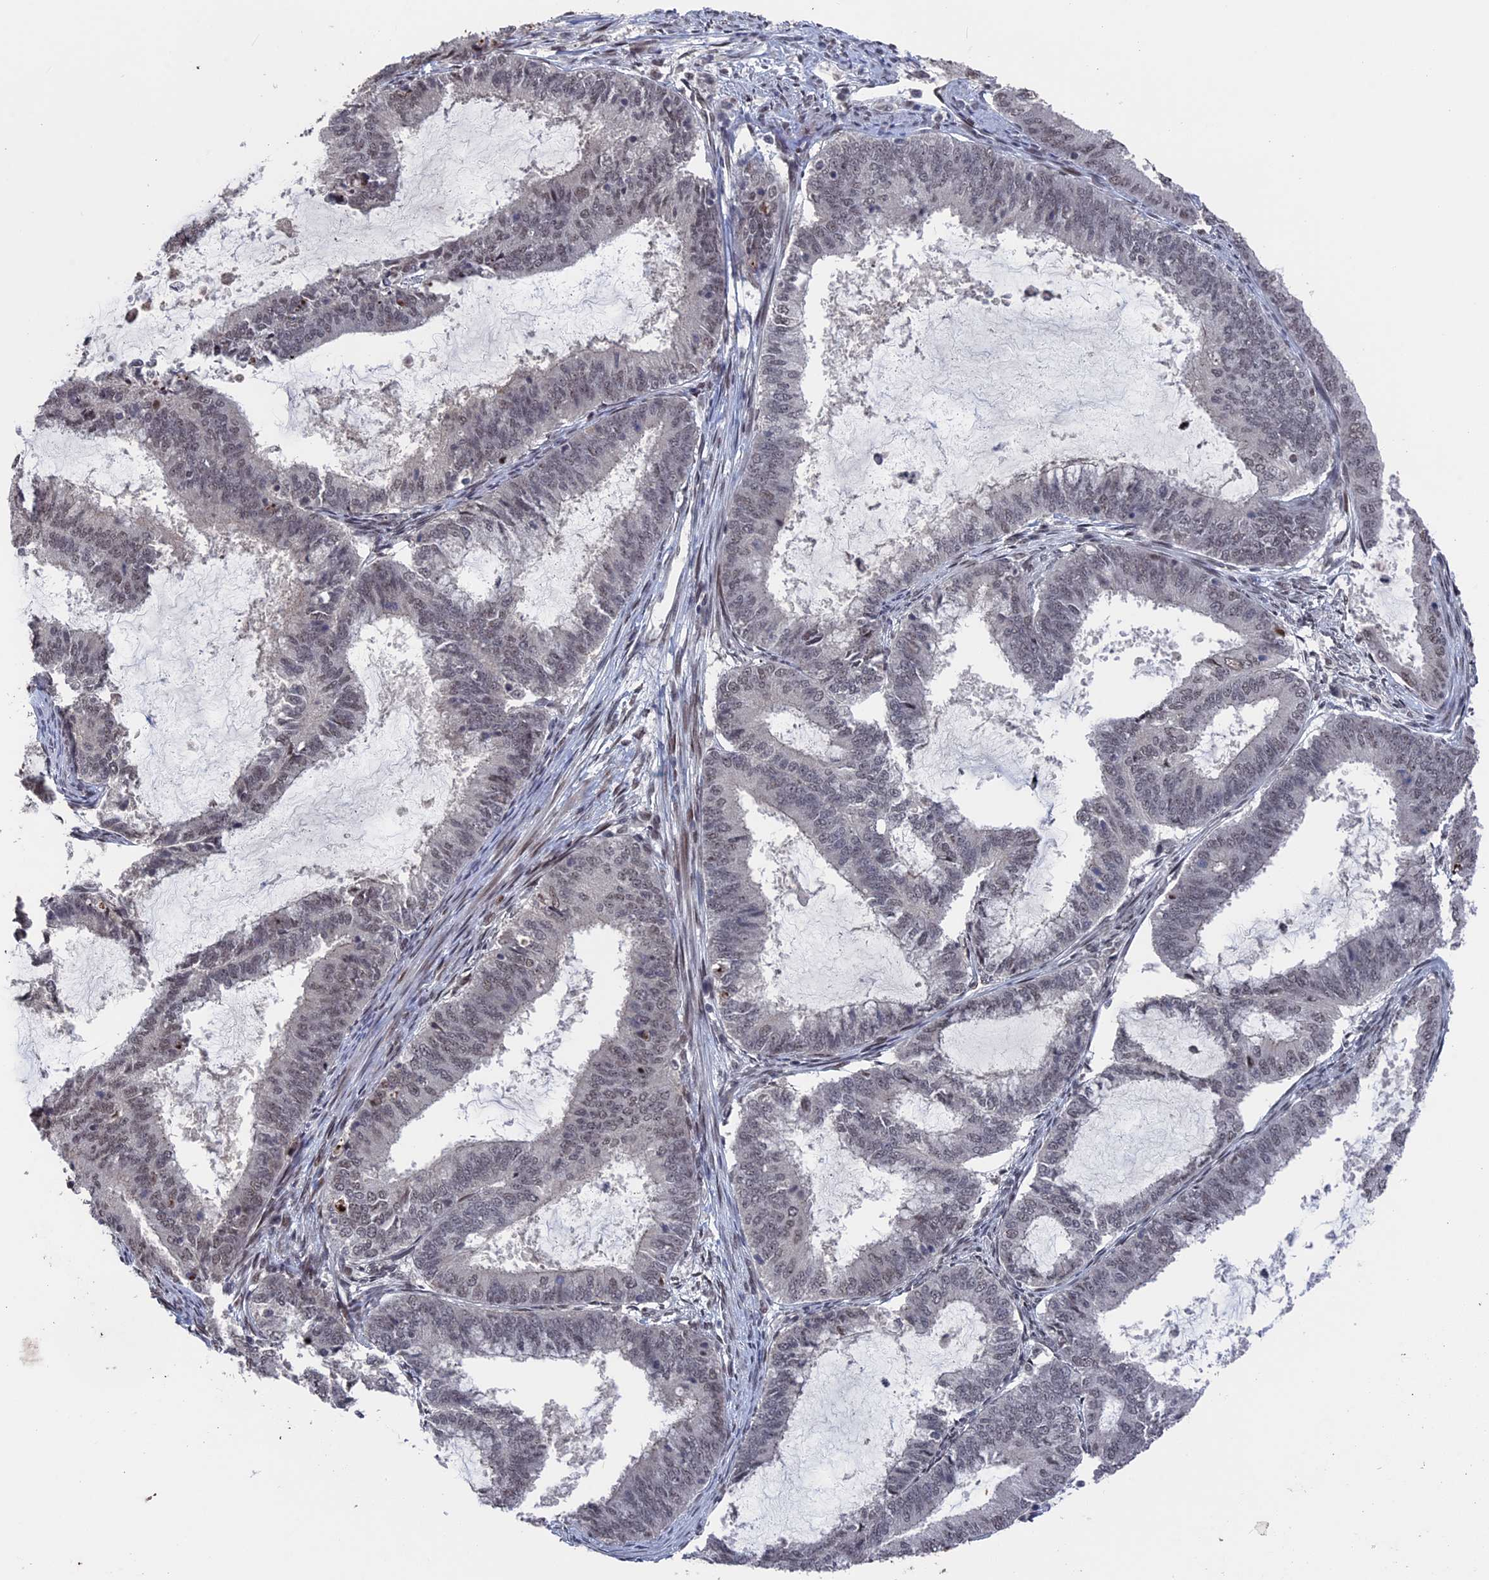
{"staining": {"intensity": "weak", "quantity": "25%-75%", "location": "nuclear"}, "tissue": "endometrial cancer", "cell_type": "Tumor cells", "image_type": "cancer", "snomed": [{"axis": "morphology", "description": "Adenocarcinoma, NOS"}, {"axis": "topography", "description": "Endometrium"}], "caption": "The immunohistochemical stain labels weak nuclear staining in tumor cells of endometrial cancer (adenocarcinoma) tissue.", "gene": "NR2C2AP", "patient": {"sex": "female", "age": 51}}